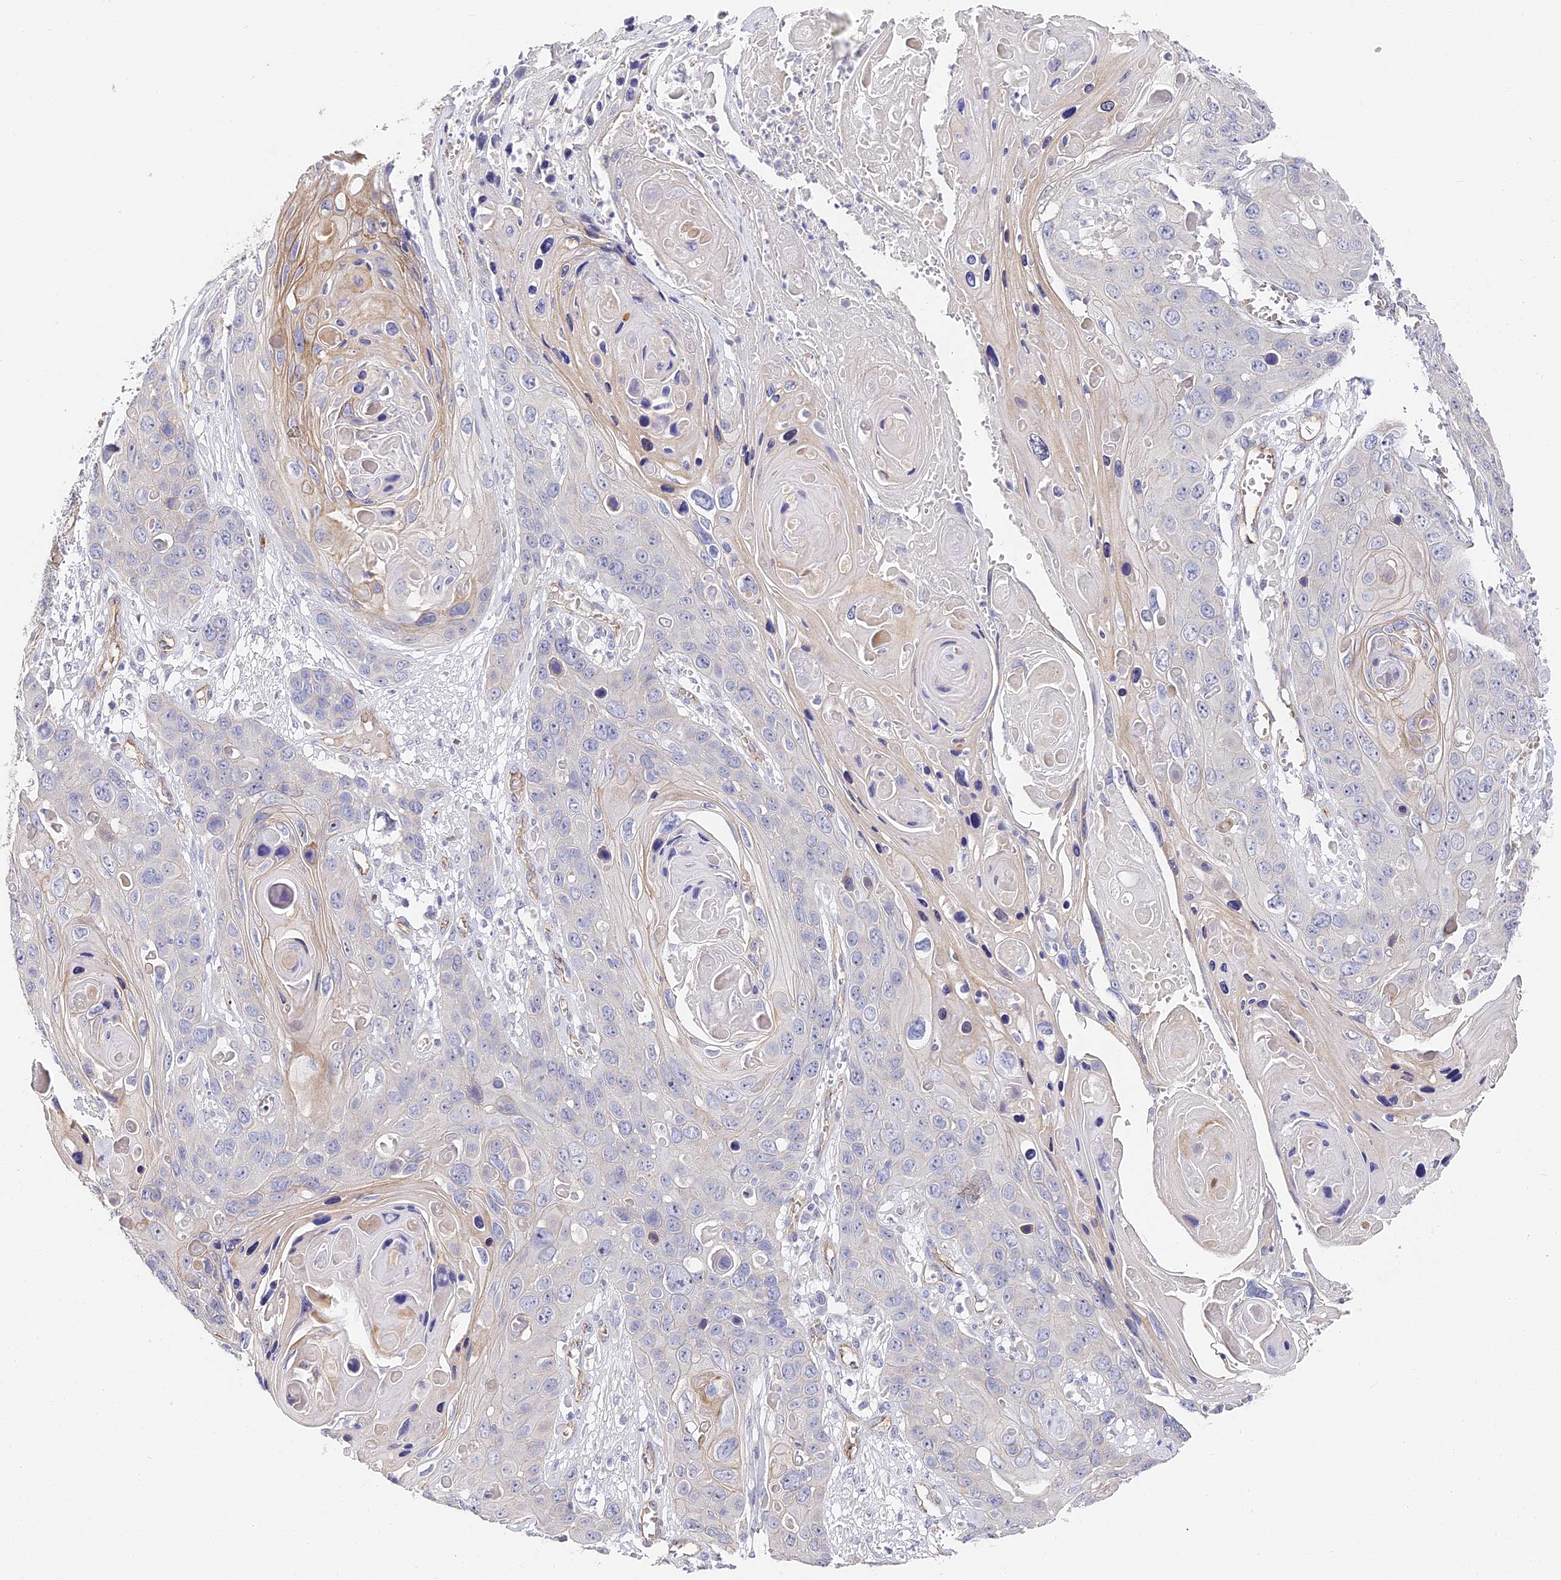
{"staining": {"intensity": "negative", "quantity": "none", "location": "none"}, "tissue": "skin cancer", "cell_type": "Tumor cells", "image_type": "cancer", "snomed": [{"axis": "morphology", "description": "Squamous cell carcinoma, NOS"}, {"axis": "topography", "description": "Skin"}], "caption": "Tumor cells show no significant staining in skin squamous cell carcinoma.", "gene": "CCDC30", "patient": {"sex": "male", "age": 55}}